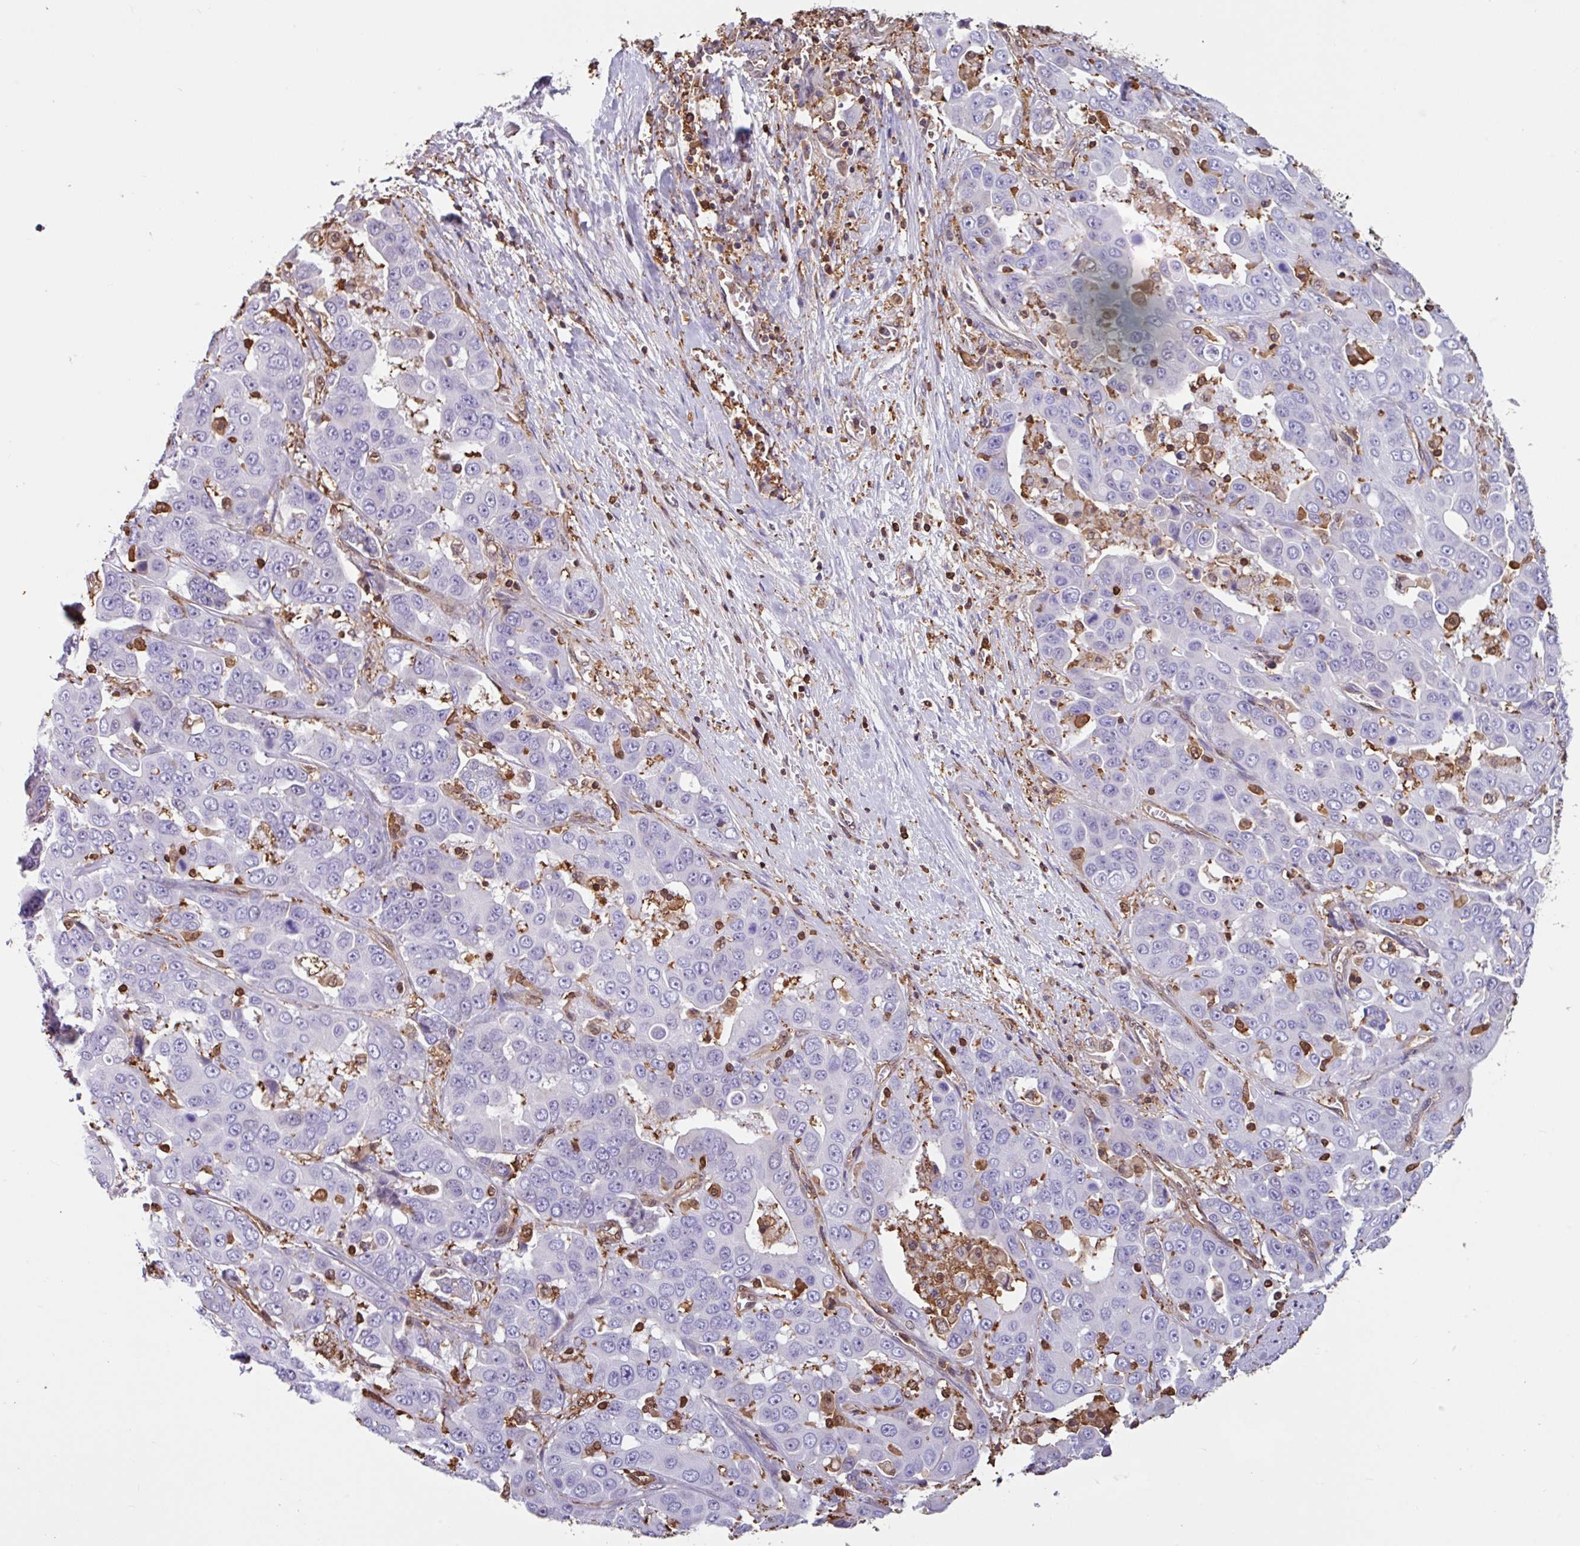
{"staining": {"intensity": "negative", "quantity": "none", "location": "none"}, "tissue": "liver cancer", "cell_type": "Tumor cells", "image_type": "cancer", "snomed": [{"axis": "morphology", "description": "Cholangiocarcinoma"}, {"axis": "topography", "description": "Liver"}], "caption": "Photomicrograph shows no significant protein expression in tumor cells of cholangiocarcinoma (liver).", "gene": "ARHGDIB", "patient": {"sex": "female", "age": 52}}